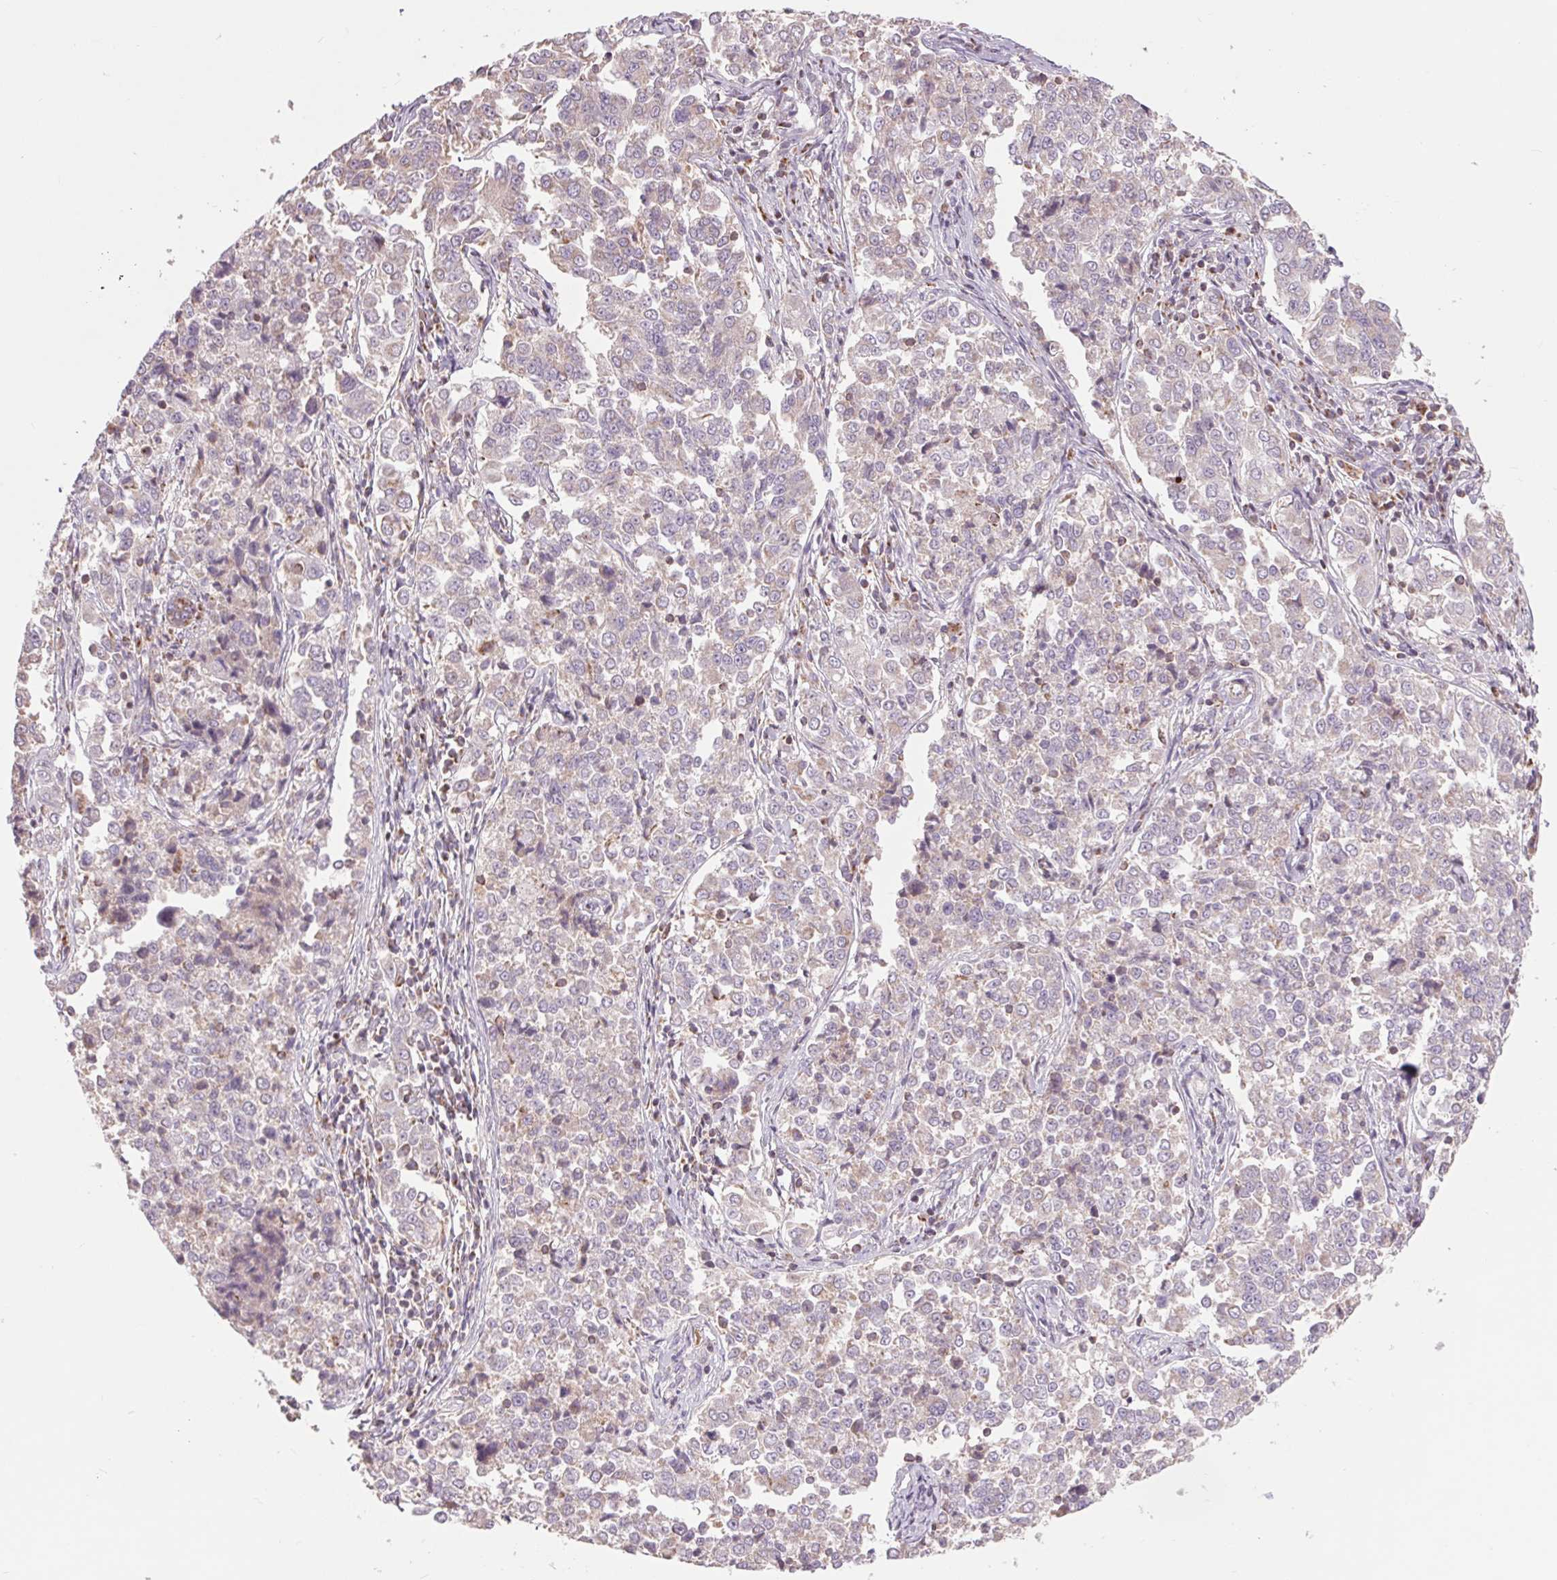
{"staining": {"intensity": "negative", "quantity": "none", "location": "none"}, "tissue": "endometrial cancer", "cell_type": "Tumor cells", "image_type": "cancer", "snomed": [{"axis": "morphology", "description": "Adenocarcinoma, NOS"}, {"axis": "topography", "description": "Endometrium"}], "caption": "Tumor cells show no significant protein expression in adenocarcinoma (endometrial).", "gene": "COX6A1", "patient": {"sex": "female", "age": 43}}